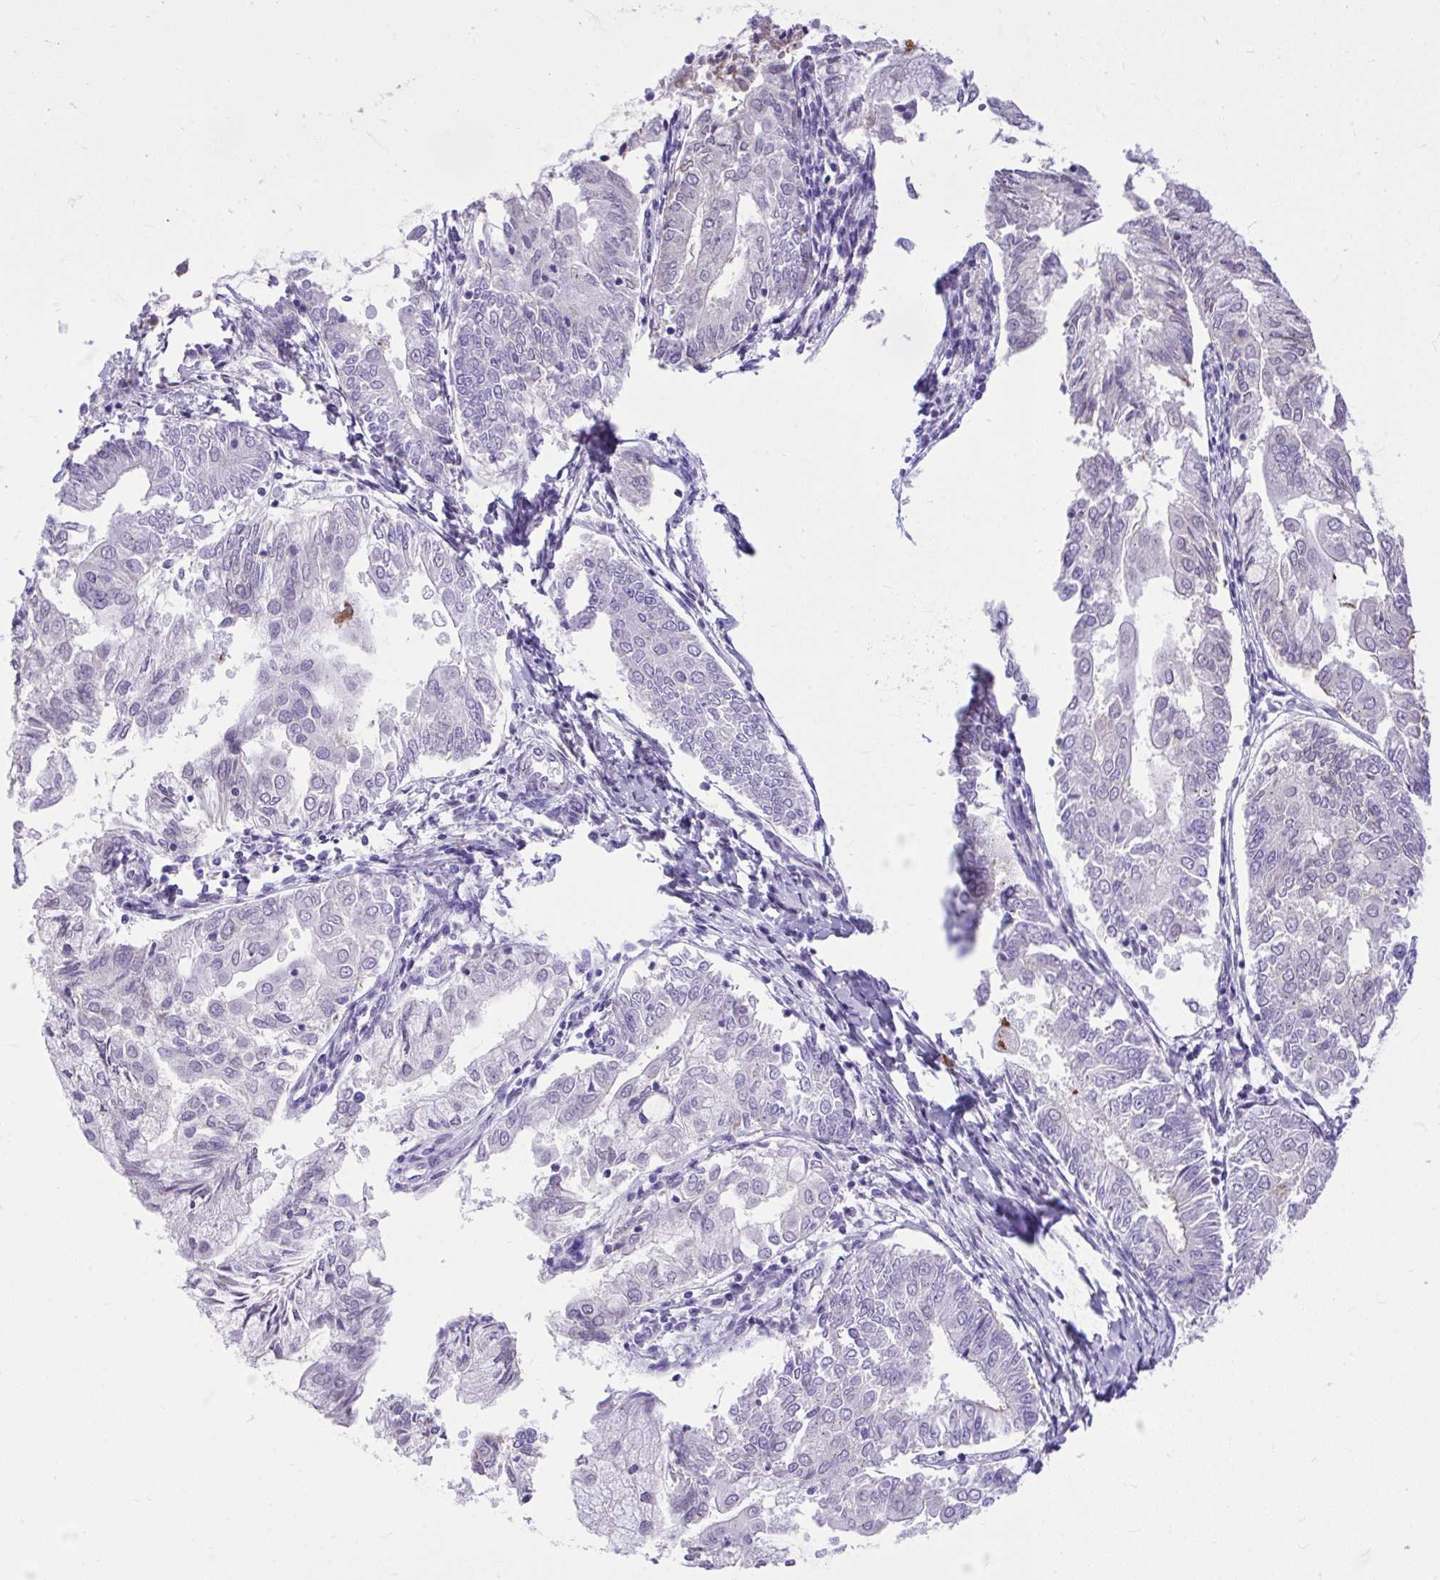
{"staining": {"intensity": "negative", "quantity": "none", "location": "none"}, "tissue": "endometrial cancer", "cell_type": "Tumor cells", "image_type": "cancer", "snomed": [{"axis": "morphology", "description": "Adenocarcinoma, NOS"}, {"axis": "topography", "description": "Endometrium"}], "caption": "Micrograph shows no significant protein staining in tumor cells of endometrial cancer (adenocarcinoma).", "gene": "CEACAM18", "patient": {"sex": "female", "age": 68}}